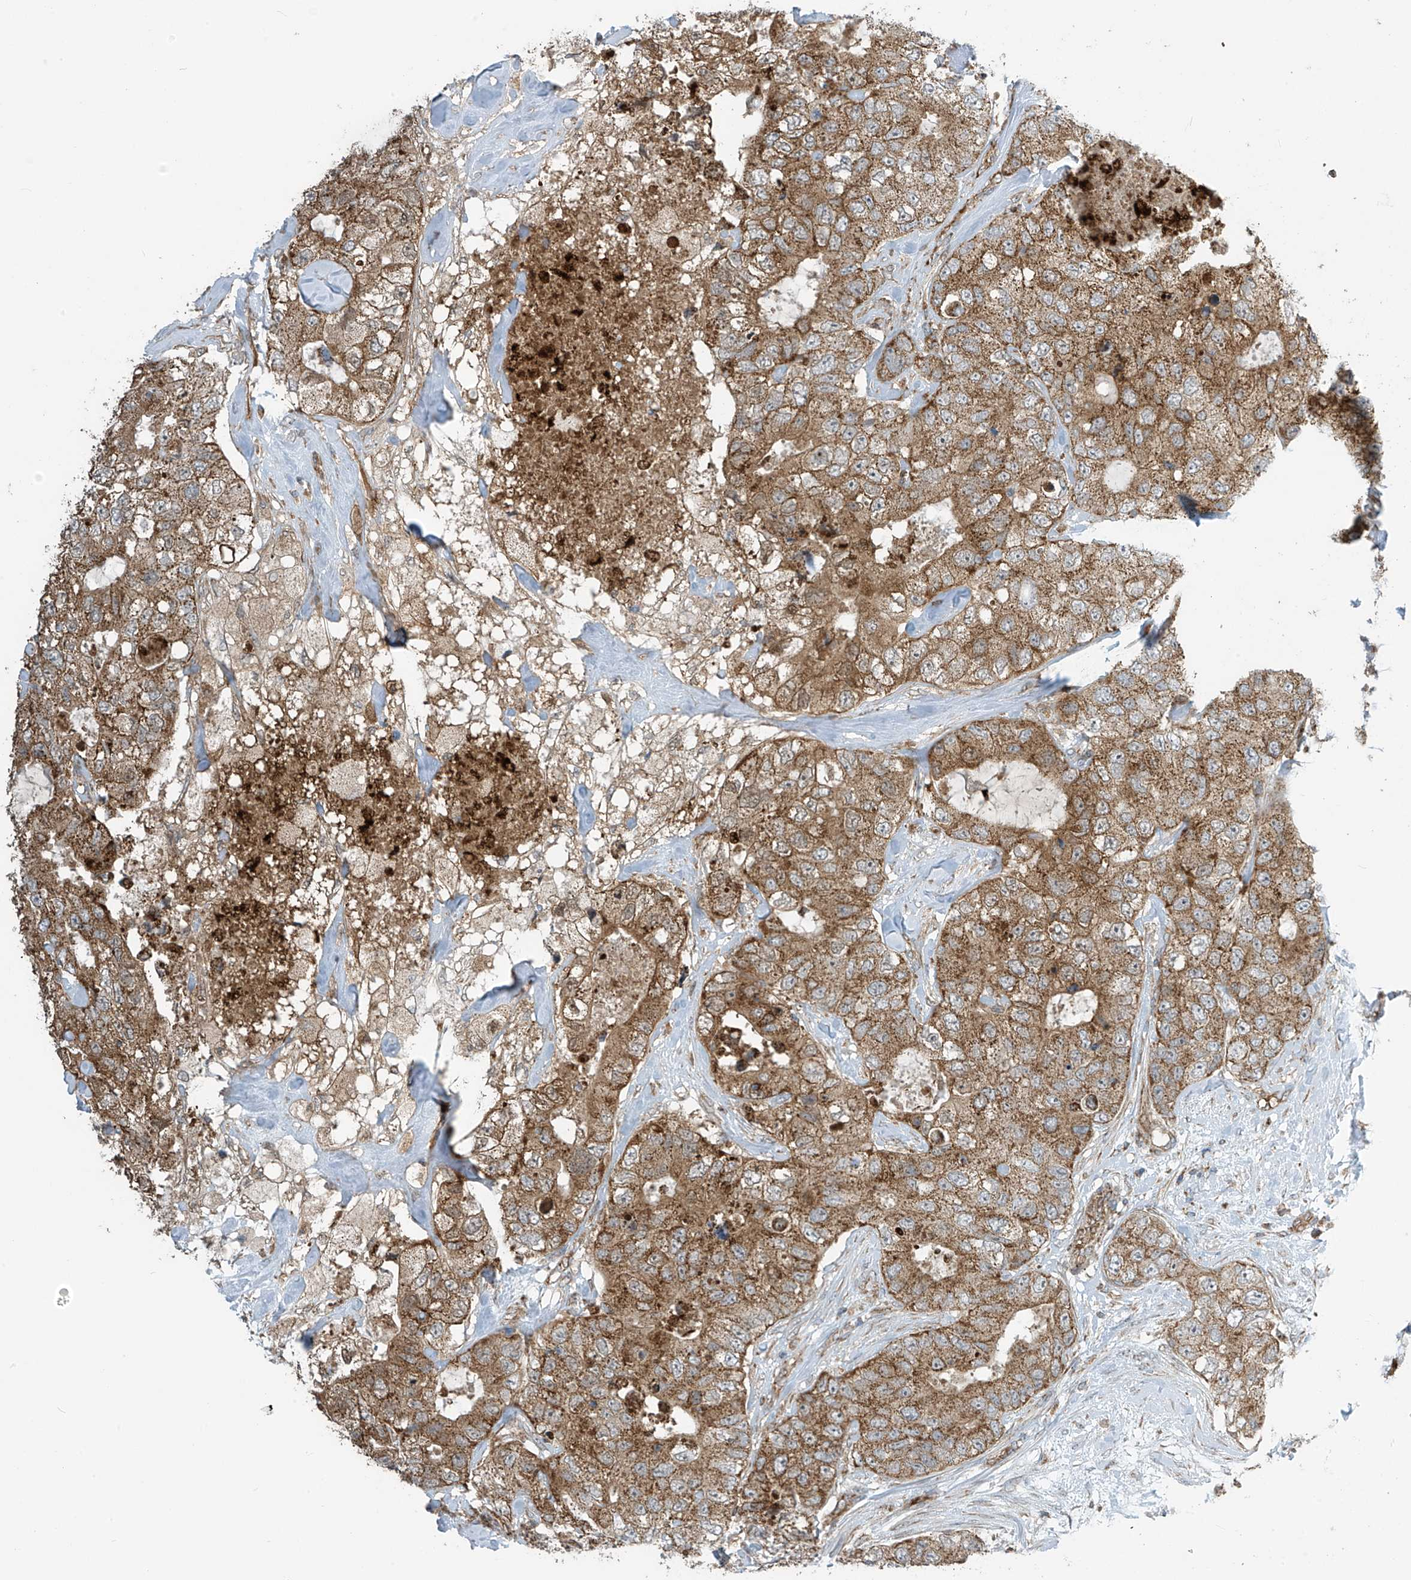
{"staining": {"intensity": "moderate", "quantity": ">75%", "location": "cytoplasmic/membranous"}, "tissue": "breast cancer", "cell_type": "Tumor cells", "image_type": "cancer", "snomed": [{"axis": "morphology", "description": "Duct carcinoma"}, {"axis": "topography", "description": "Breast"}], "caption": "An immunohistochemistry micrograph of tumor tissue is shown. Protein staining in brown shows moderate cytoplasmic/membranous positivity in breast cancer (infiltrating ductal carcinoma) within tumor cells.", "gene": "METTL6", "patient": {"sex": "female", "age": 62}}